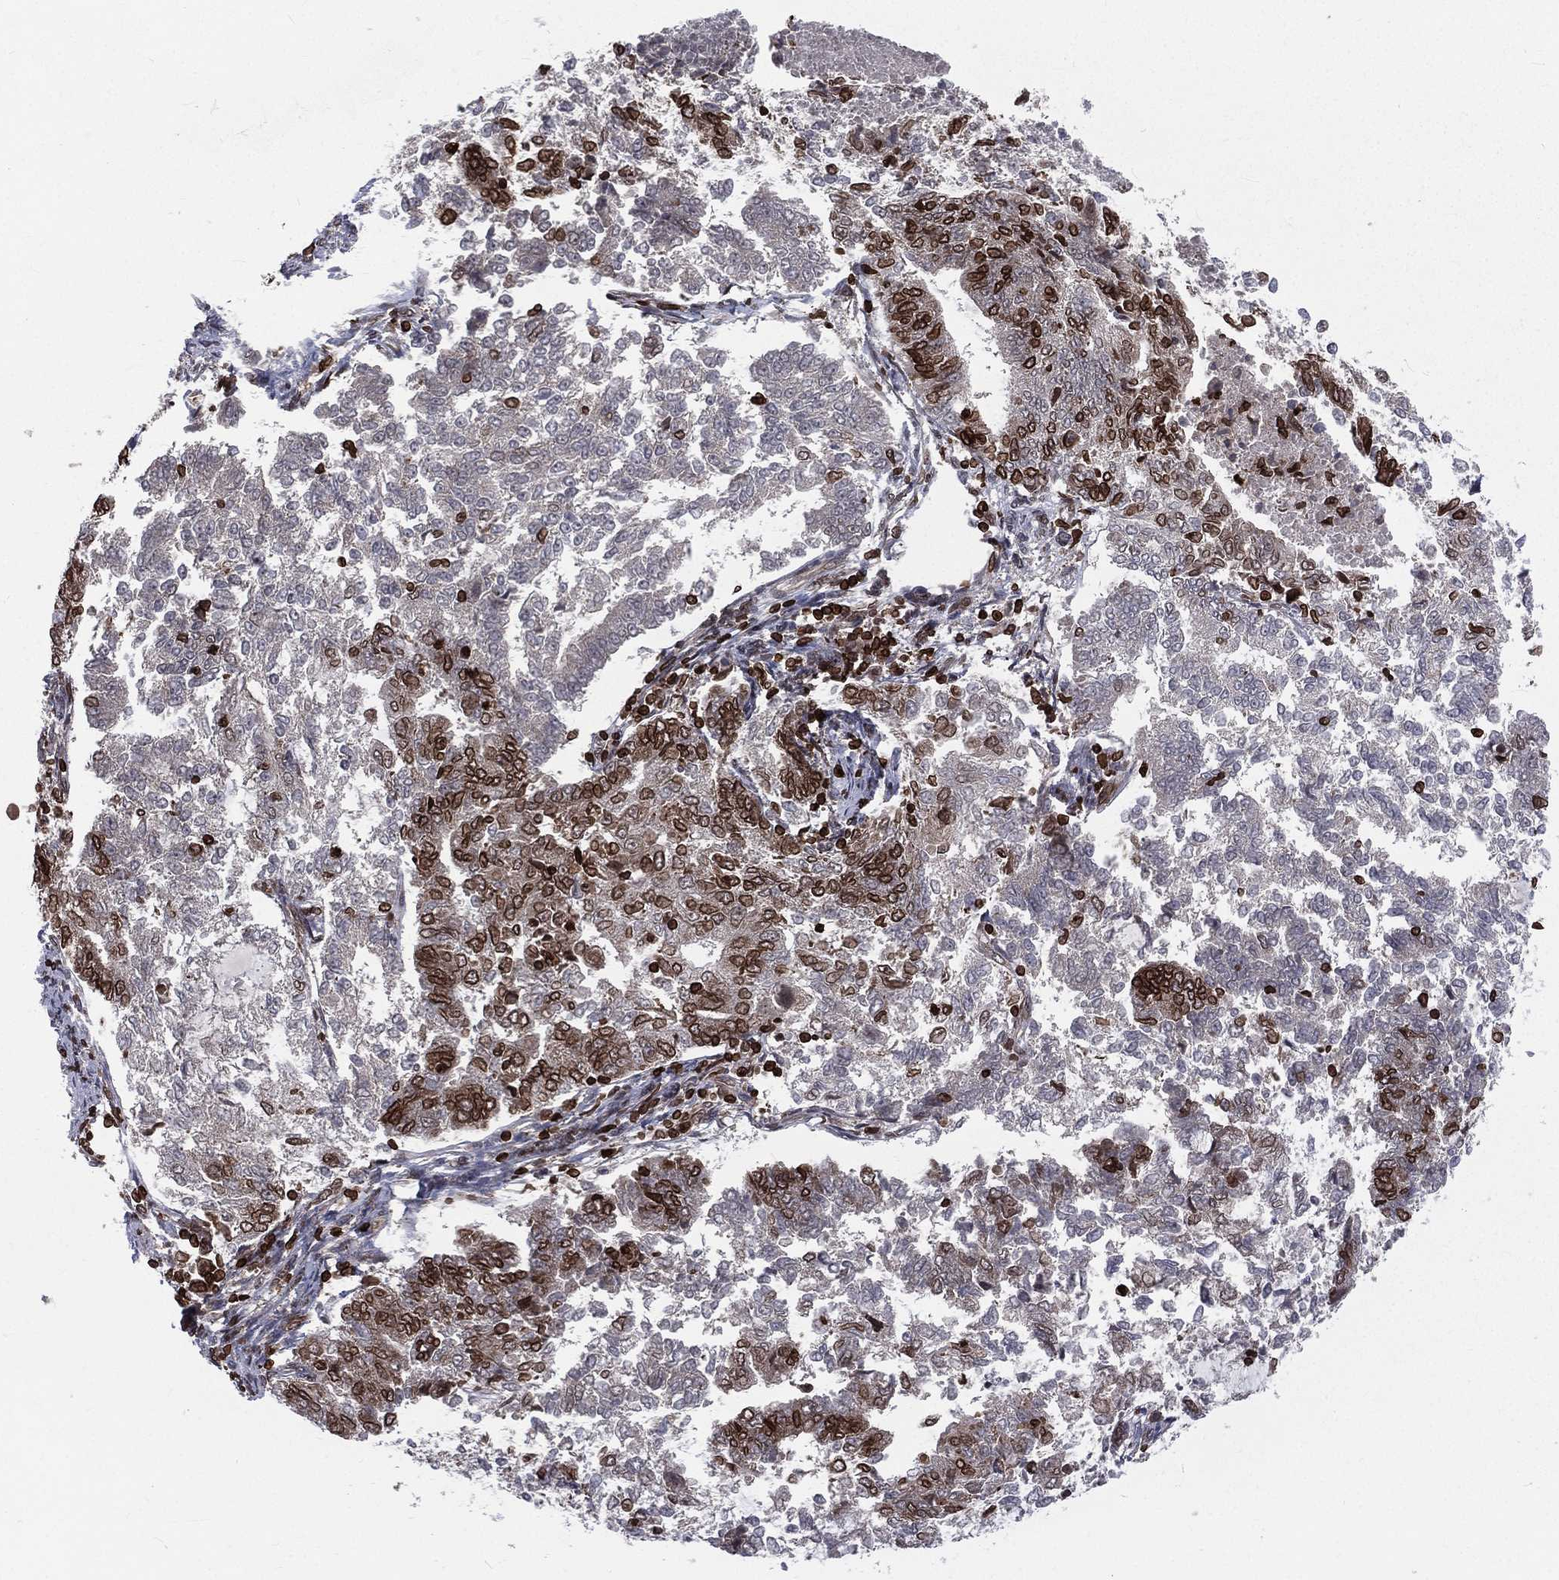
{"staining": {"intensity": "strong", "quantity": "<25%", "location": "cytoplasmic/membranous,nuclear"}, "tissue": "endometrial cancer", "cell_type": "Tumor cells", "image_type": "cancer", "snomed": [{"axis": "morphology", "description": "Adenocarcinoma, NOS"}, {"axis": "topography", "description": "Endometrium"}], "caption": "Endometrial cancer stained for a protein (brown) demonstrates strong cytoplasmic/membranous and nuclear positive staining in about <25% of tumor cells.", "gene": "LBR", "patient": {"sex": "female", "age": 65}}